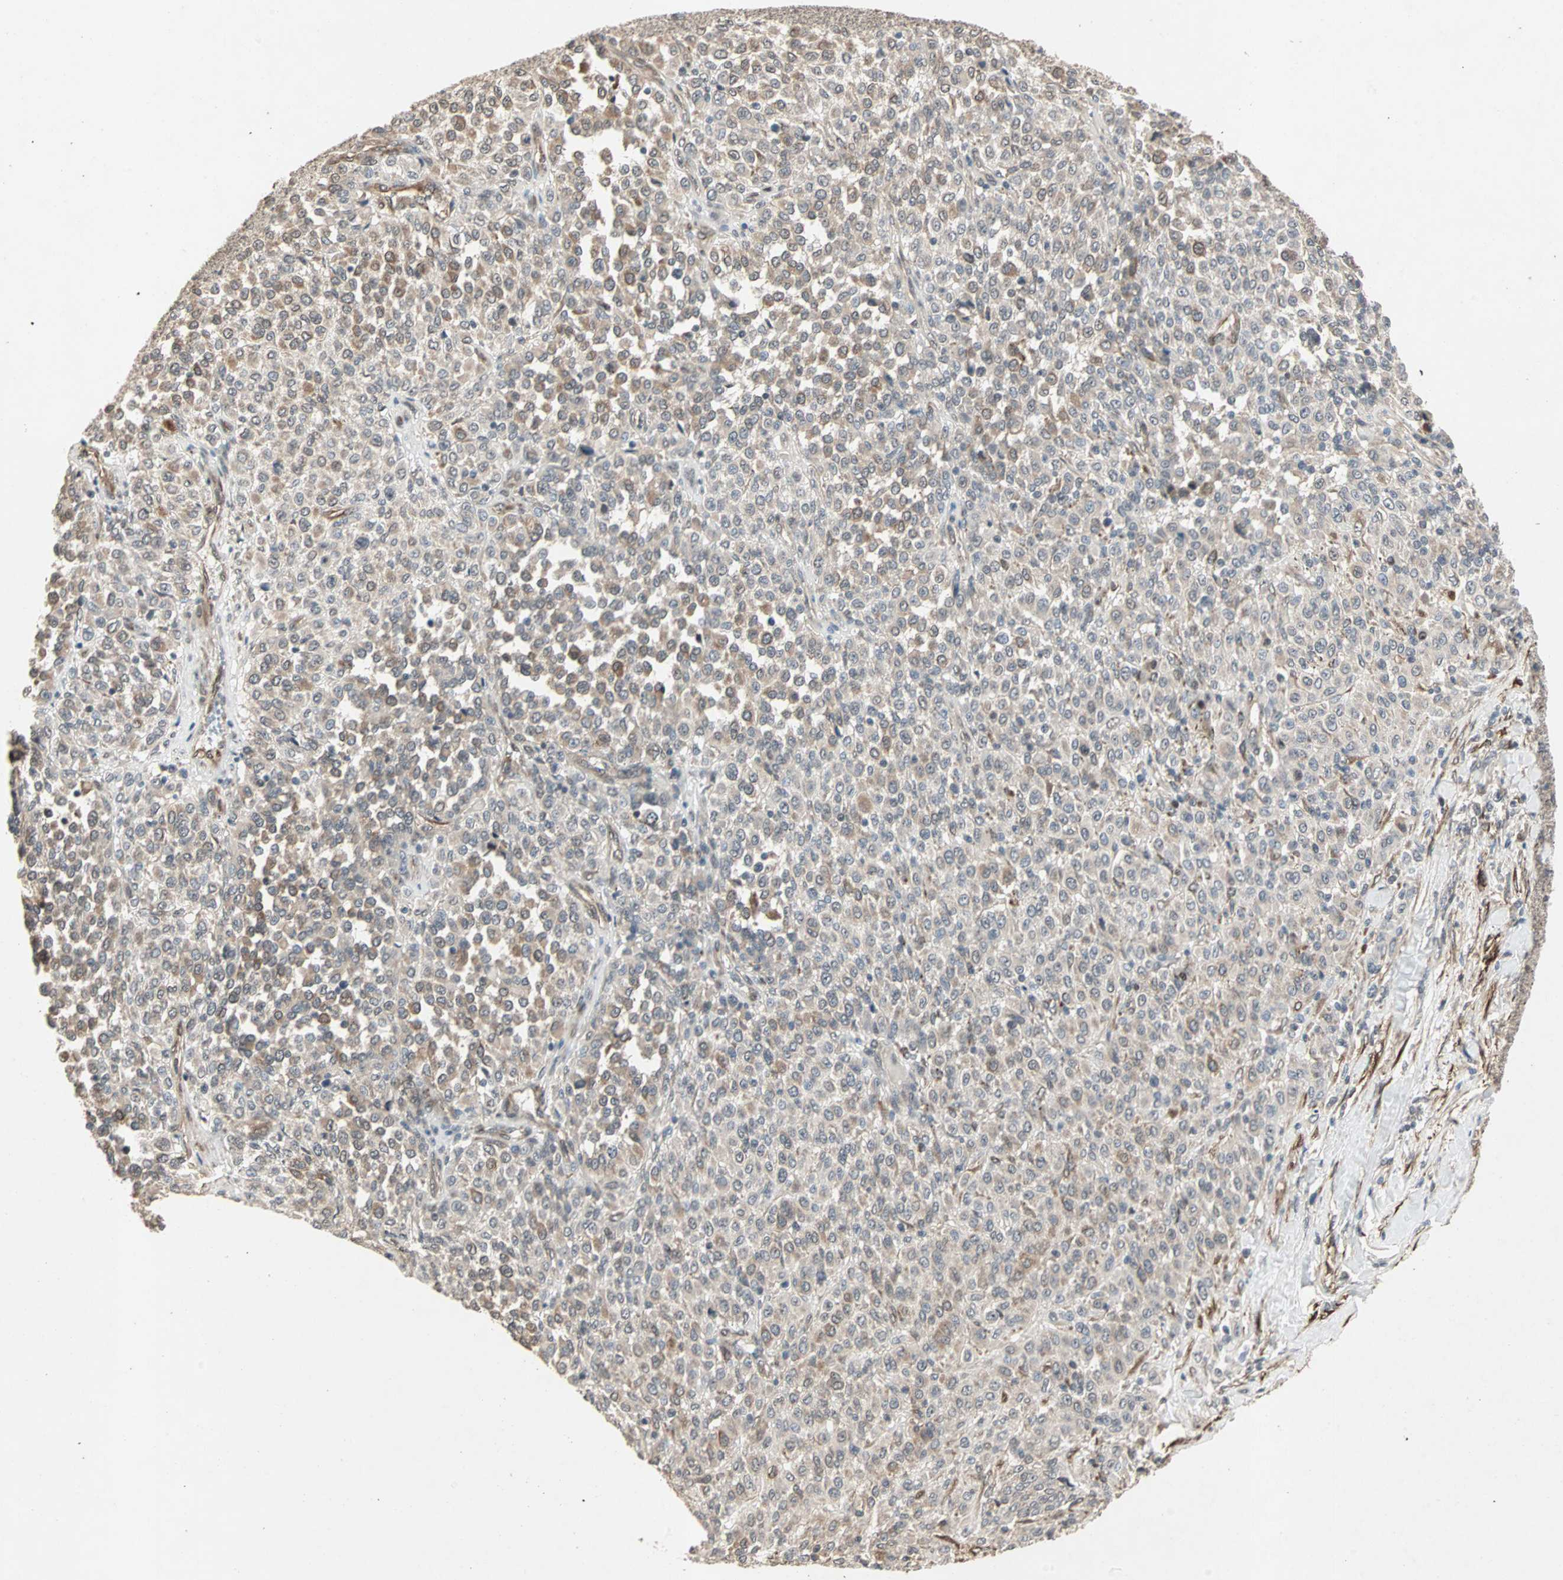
{"staining": {"intensity": "weak", "quantity": "<25%", "location": "cytoplasmic/membranous"}, "tissue": "melanoma", "cell_type": "Tumor cells", "image_type": "cancer", "snomed": [{"axis": "morphology", "description": "Malignant melanoma, Metastatic site"}, {"axis": "topography", "description": "Pancreas"}], "caption": "Immunohistochemical staining of human malignant melanoma (metastatic site) displays no significant positivity in tumor cells.", "gene": "TRPV4", "patient": {"sex": "female", "age": 30}}